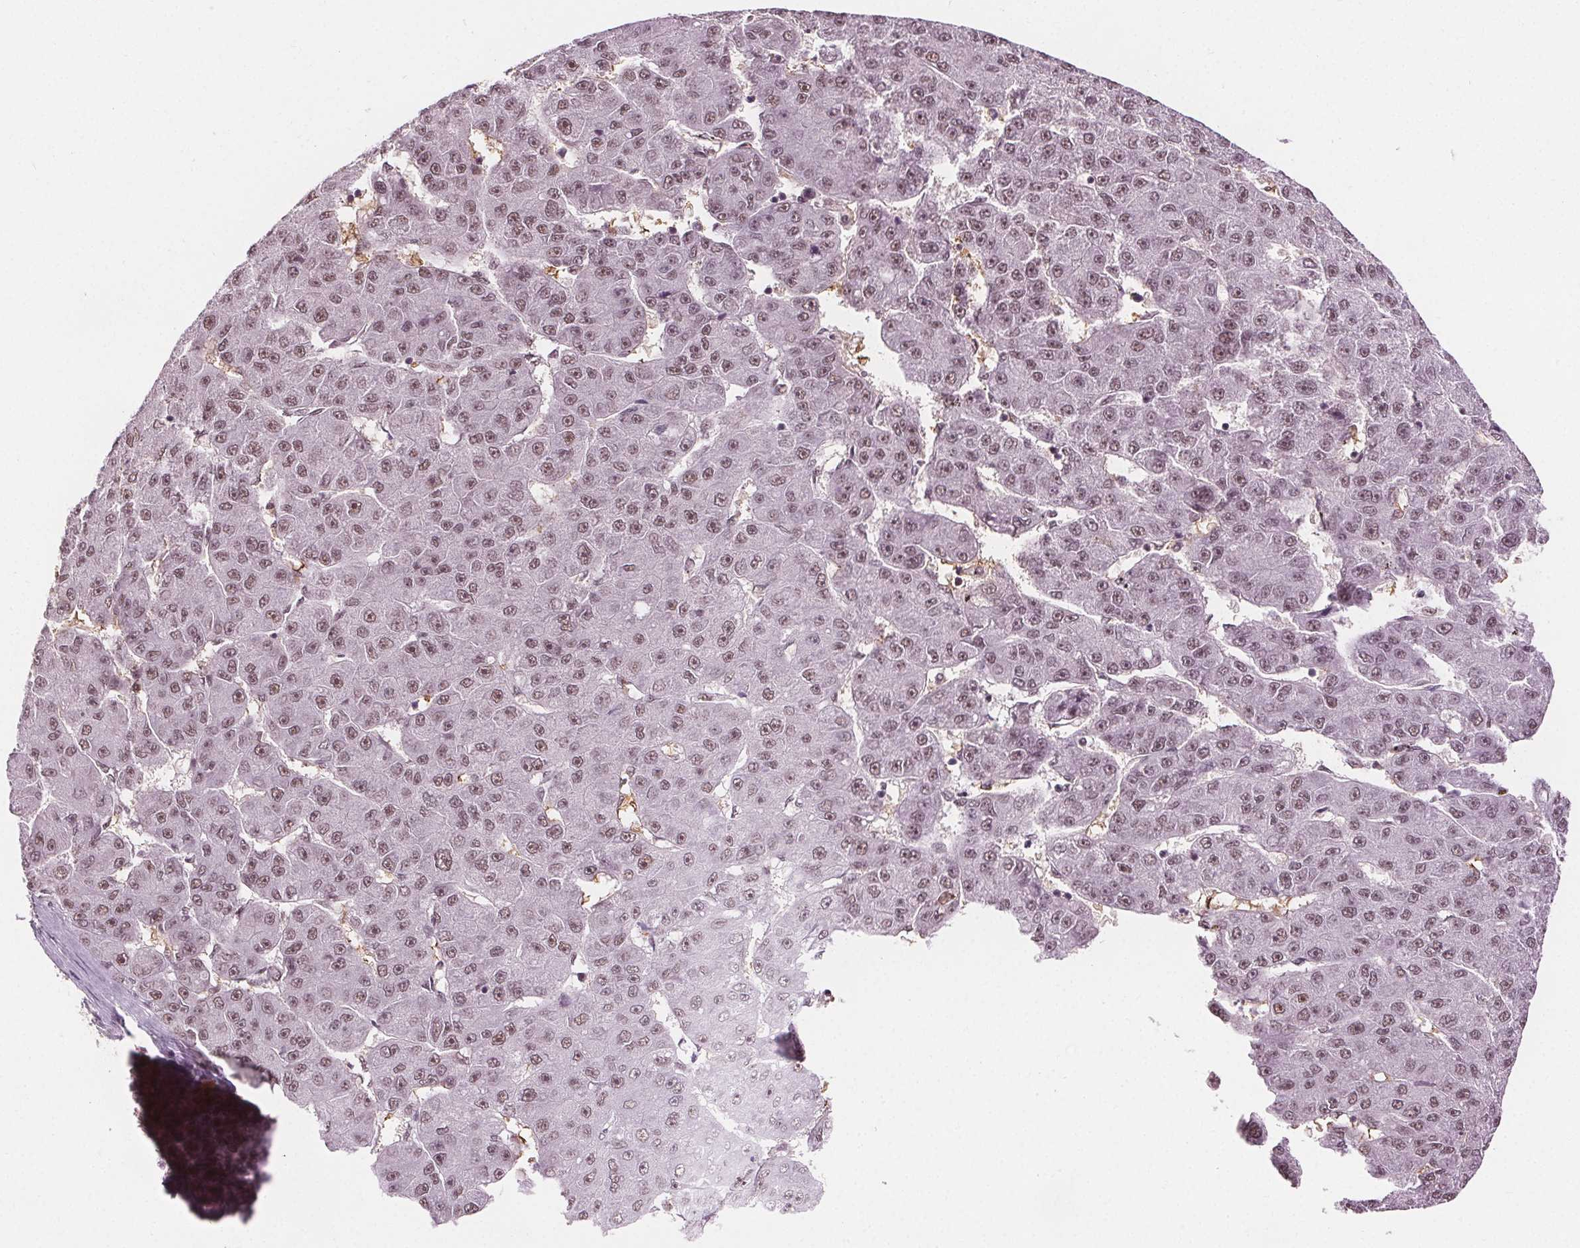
{"staining": {"intensity": "moderate", "quantity": ">75%", "location": "nuclear"}, "tissue": "liver cancer", "cell_type": "Tumor cells", "image_type": "cancer", "snomed": [{"axis": "morphology", "description": "Carcinoma, Hepatocellular, NOS"}, {"axis": "topography", "description": "Liver"}], "caption": "DAB (3,3'-diaminobenzidine) immunohistochemical staining of liver cancer (hepatocellular carcinoma) exhibits moderate nuclear protein staining in about >75% of tumor cells.", "gene": "IWS1", "patient": {"sex": "male", "age": 67}}